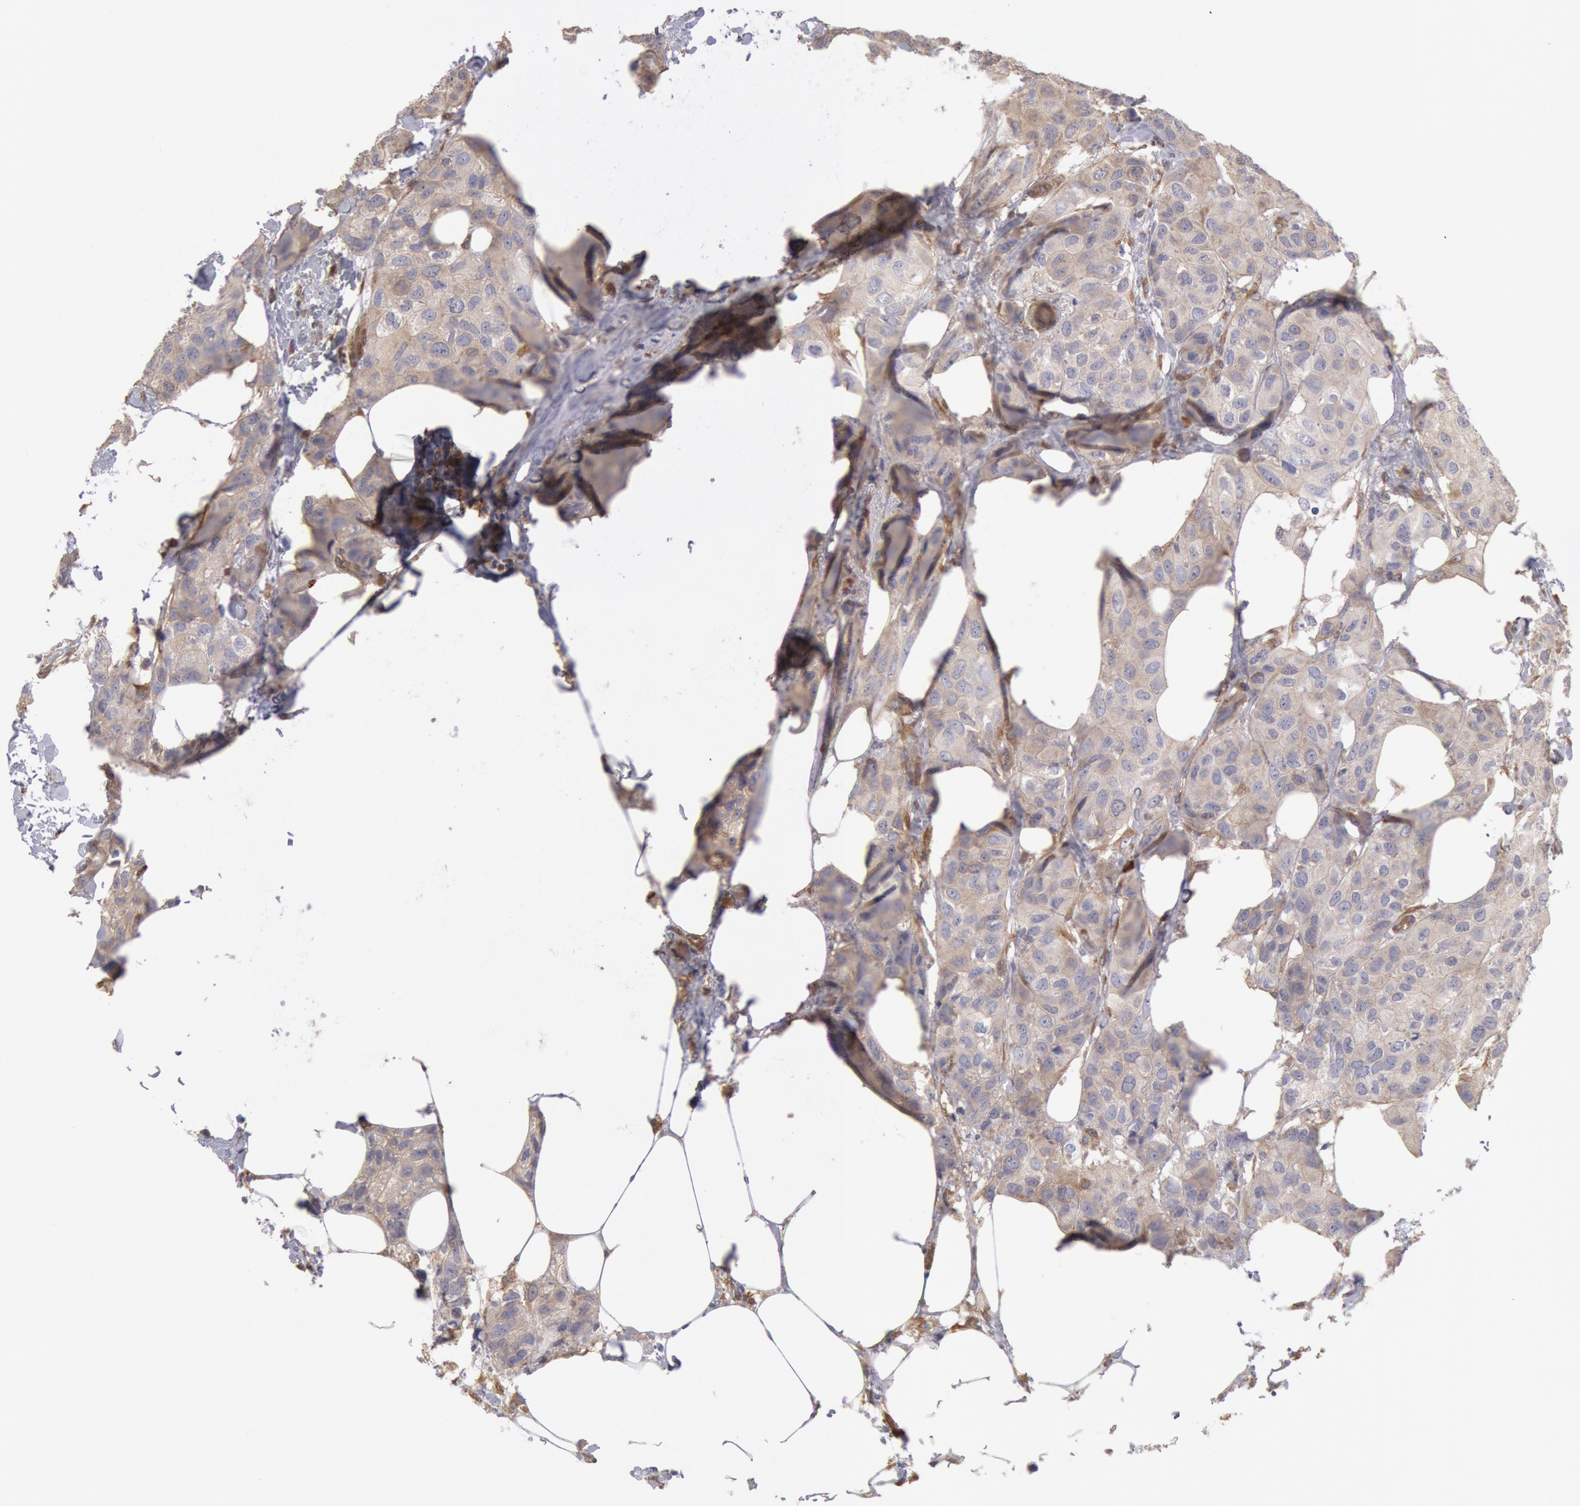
{"staining": {"intensity": "negative", "quantity": "none", "location": "none"}, "tissue": "breast cancer", "cell_type": "Tumor cells", "image_type": "cancer", "snomed": [{"axis": "morphology", "description": "Duct carcinoma"}, {"axis": "topography", "description": "Breast"}], "caption": "A high-resolution micrograph shows IHC staining of breast intraductal carcinoma, which shows no significant expression in tumor cells.", "gene": "CCDC50", "patient": {"sex": "female", "age": 68}}